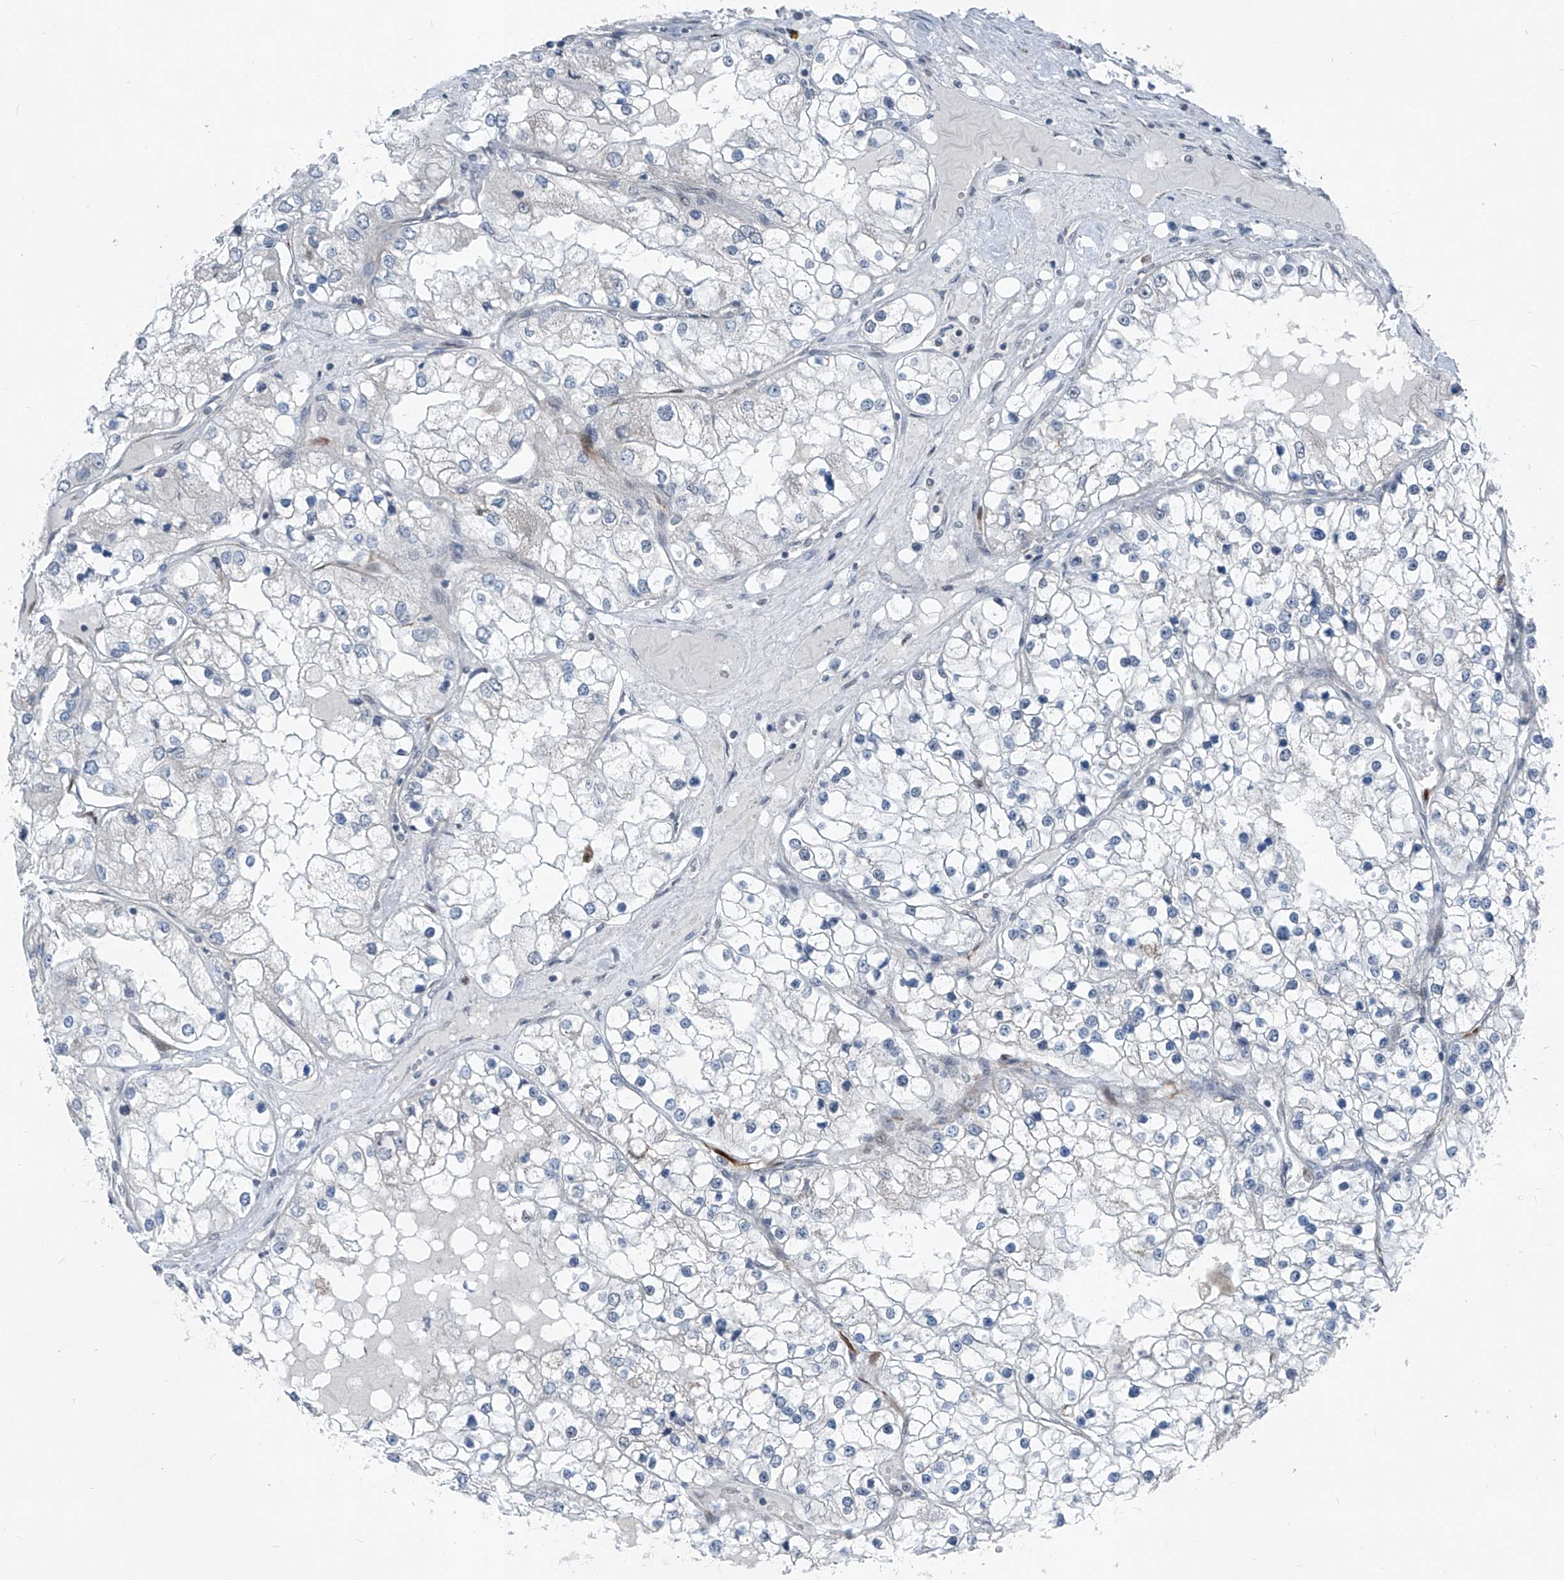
{"staining": {"intensity": "negative", "quantity": "none", "location": "none"}, "tissue": "renal cancer", "cell_type": "Tumor cells", "image_type": "cancer", "snomed": [{"axis": "morphology", "description": "Adenocarcinoma, NOS"}, {"axis": "topography", "description": "Kidney"}], "caption": "DAB immunohistochemical staining of human renal adenocarcinoma displays no significant expression in tumor cells.", "gene": "DYRK1B", "patient": {"sex": "male", "age": 68}}